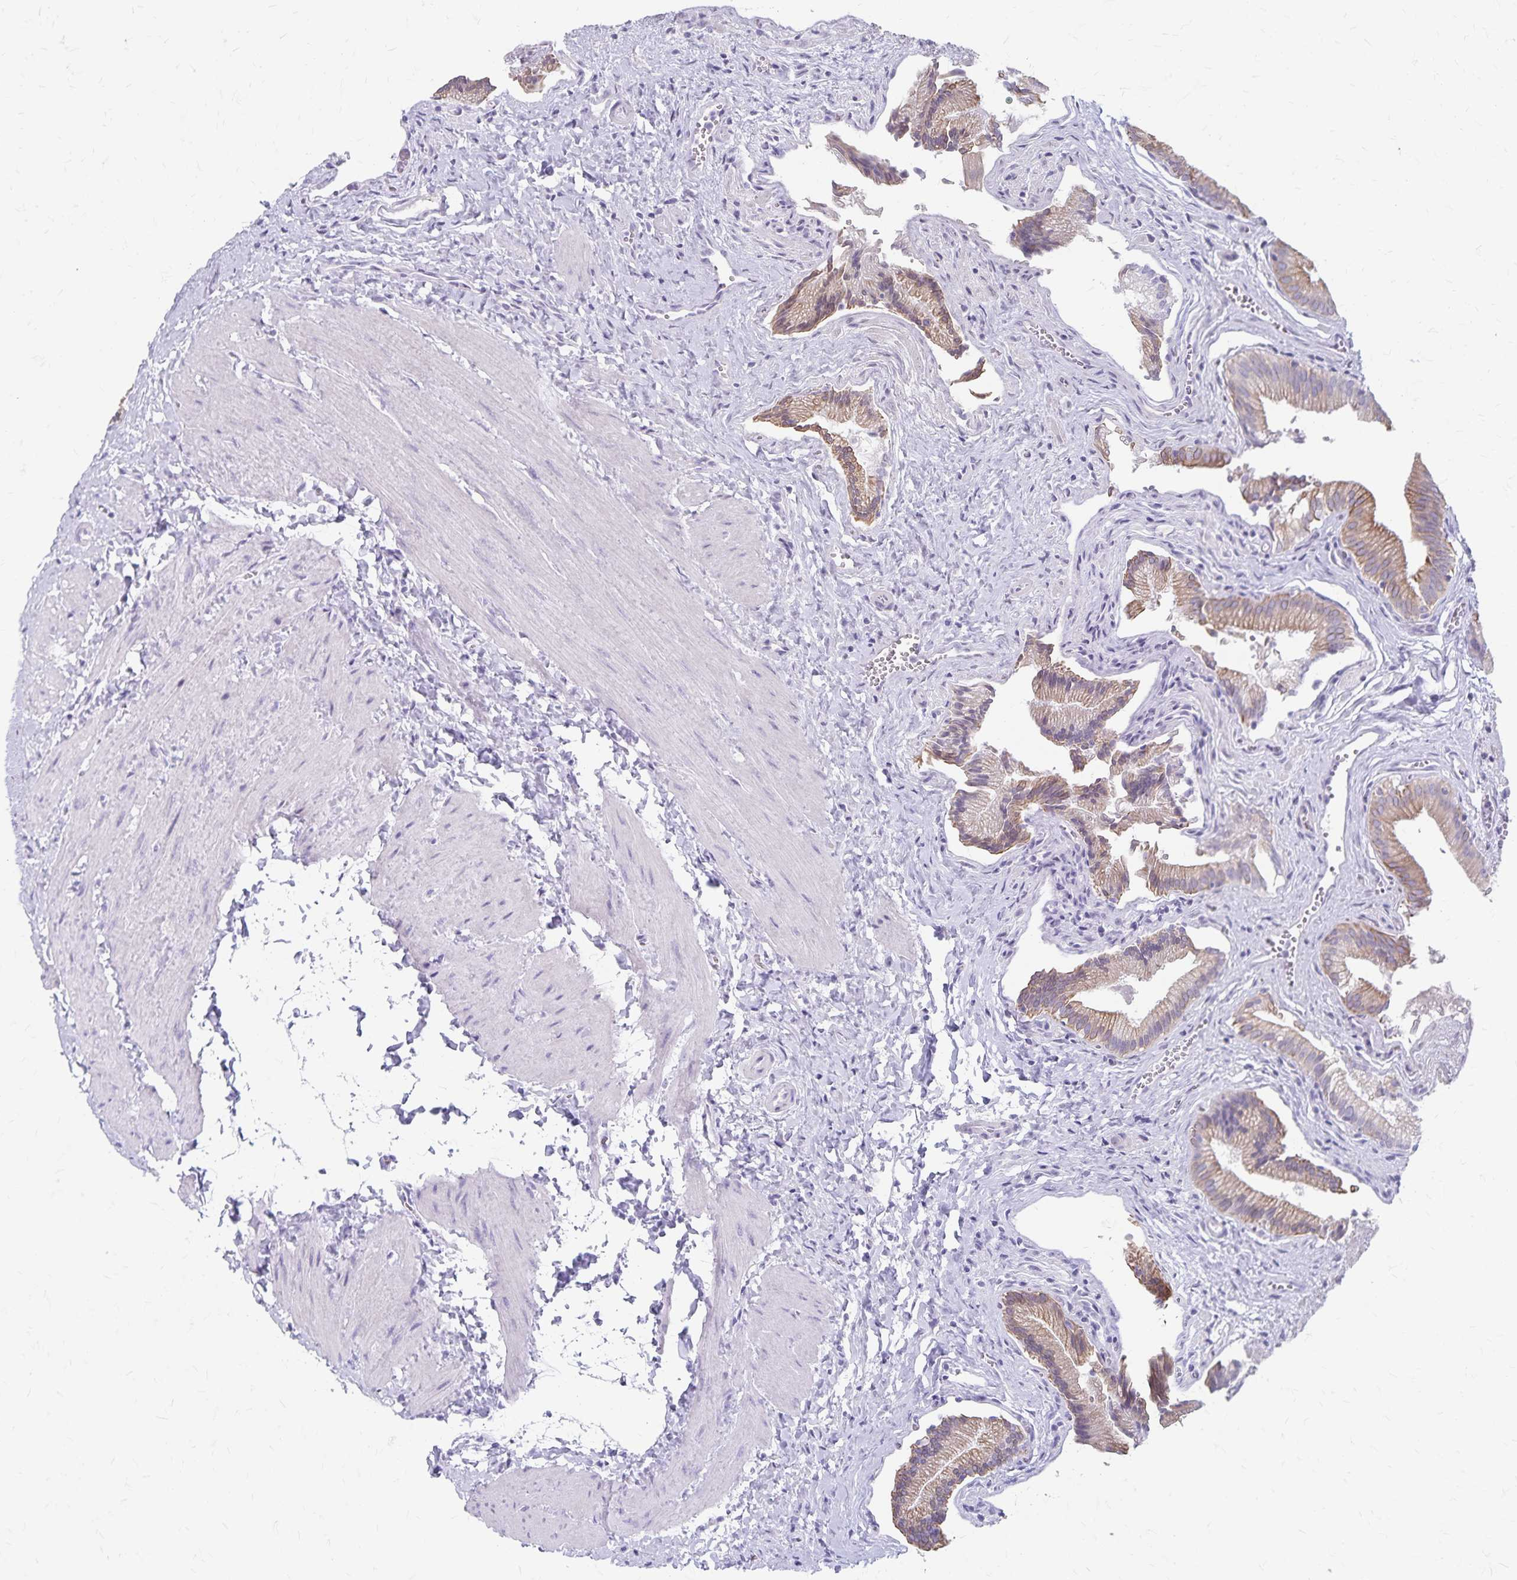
{"staining": {"intensity": "moderate", "quantity": ">75%", "location": "cytoplasmic/membranous"}, "tissue": "gallbladder", "cell_type": "Glandular cells", "image_type": "normal", "snomed": [{"axis": "morphology", "description": "Normal tissue, NOS"}, {"axis": "topography", "description": "Gallbladder"}], "caption": "Moderate cytoplasmic/membranous staining is present in approximately >75% of glandular cells in unremarkable gallbladder.", "gene": "GPBAR1", "patient": {"sex": "male", "age": 17}}